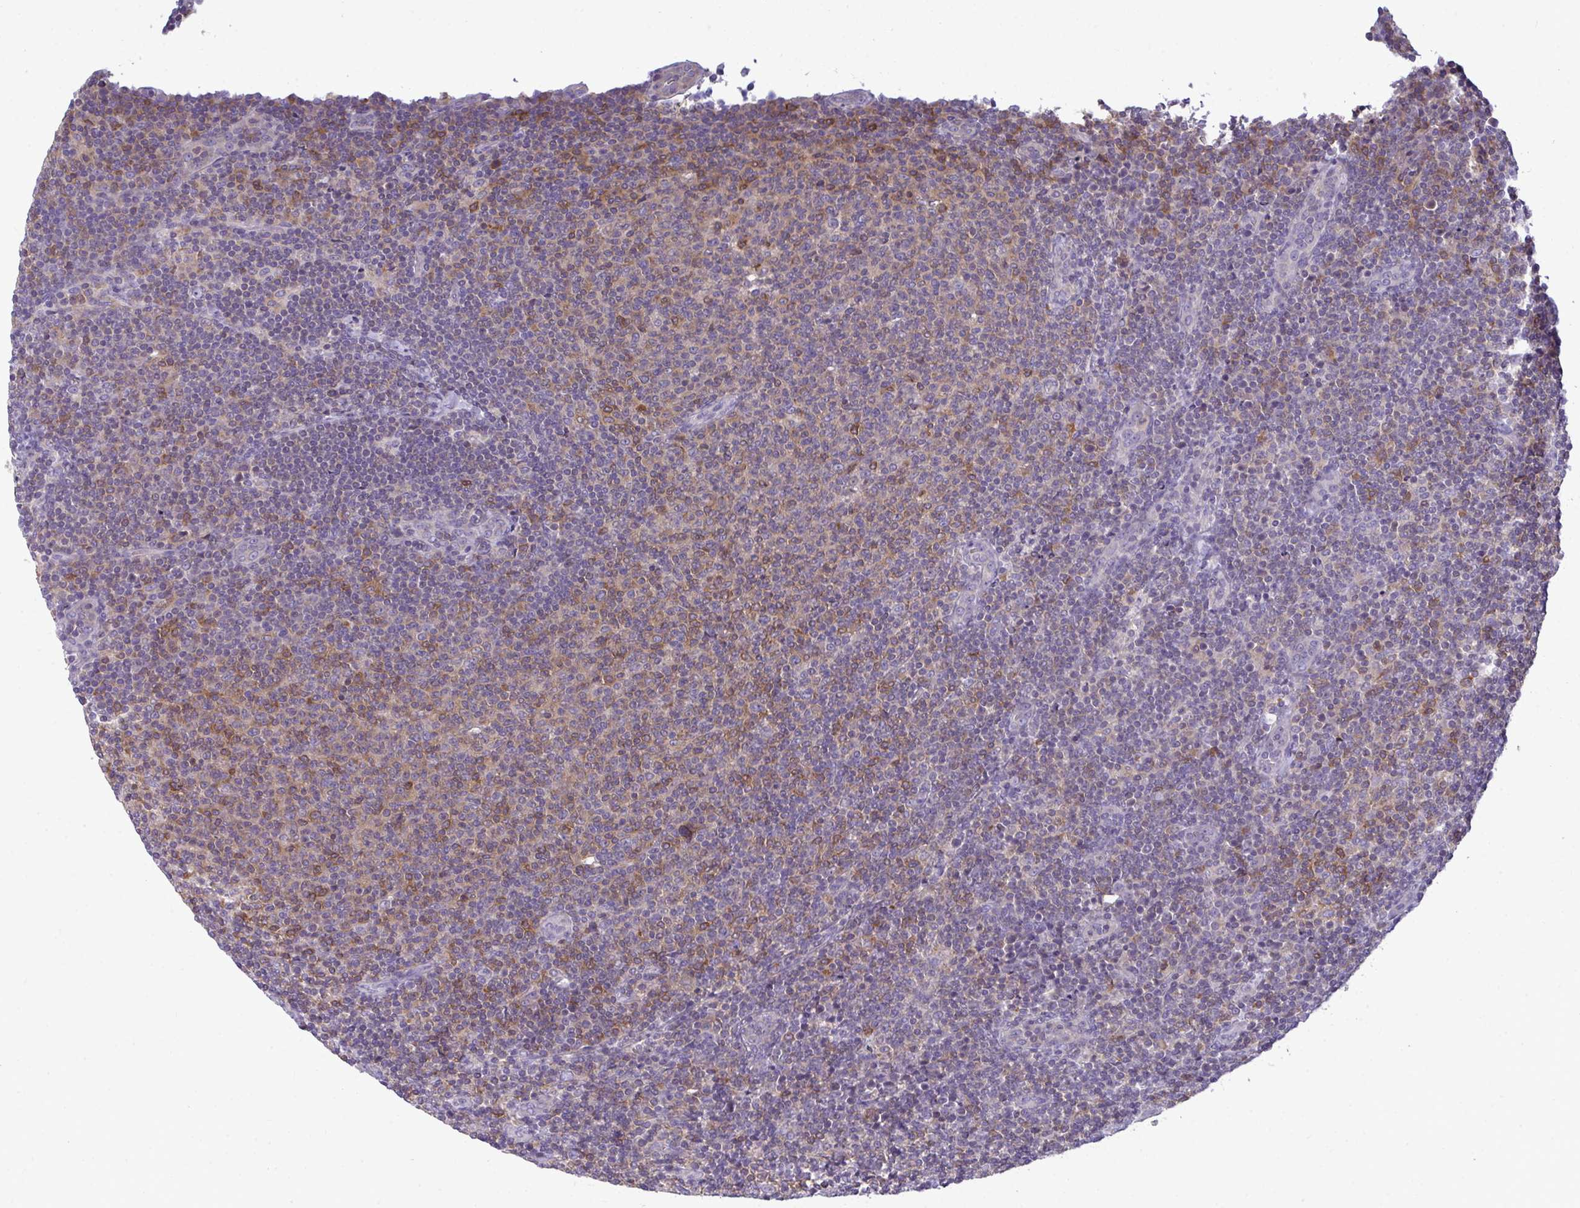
{"staining": {"intensity": "weak", "quantity": "25%-75%", "location": "cytoplasmic/membranous"}, "tissue": "lymphoma", "cell_type": "Tumor cells", "image_type": "cancer", "snomed": [{"axis": "morphology", "description": "Malignant lymphoma, non-Hodgkin's type, Low grade"}, {"axis": "topography", "description": "Lymph node"}], "caption": "Protein staining of low-grade malignant lymphoma, non-Hodgkin's type tissue shows weak cytoplasmic/membranous staining in about 25%-75% of tumor cells.", "gene": "SLC30A6", "patient": {"sex": "male", "age": 66}}